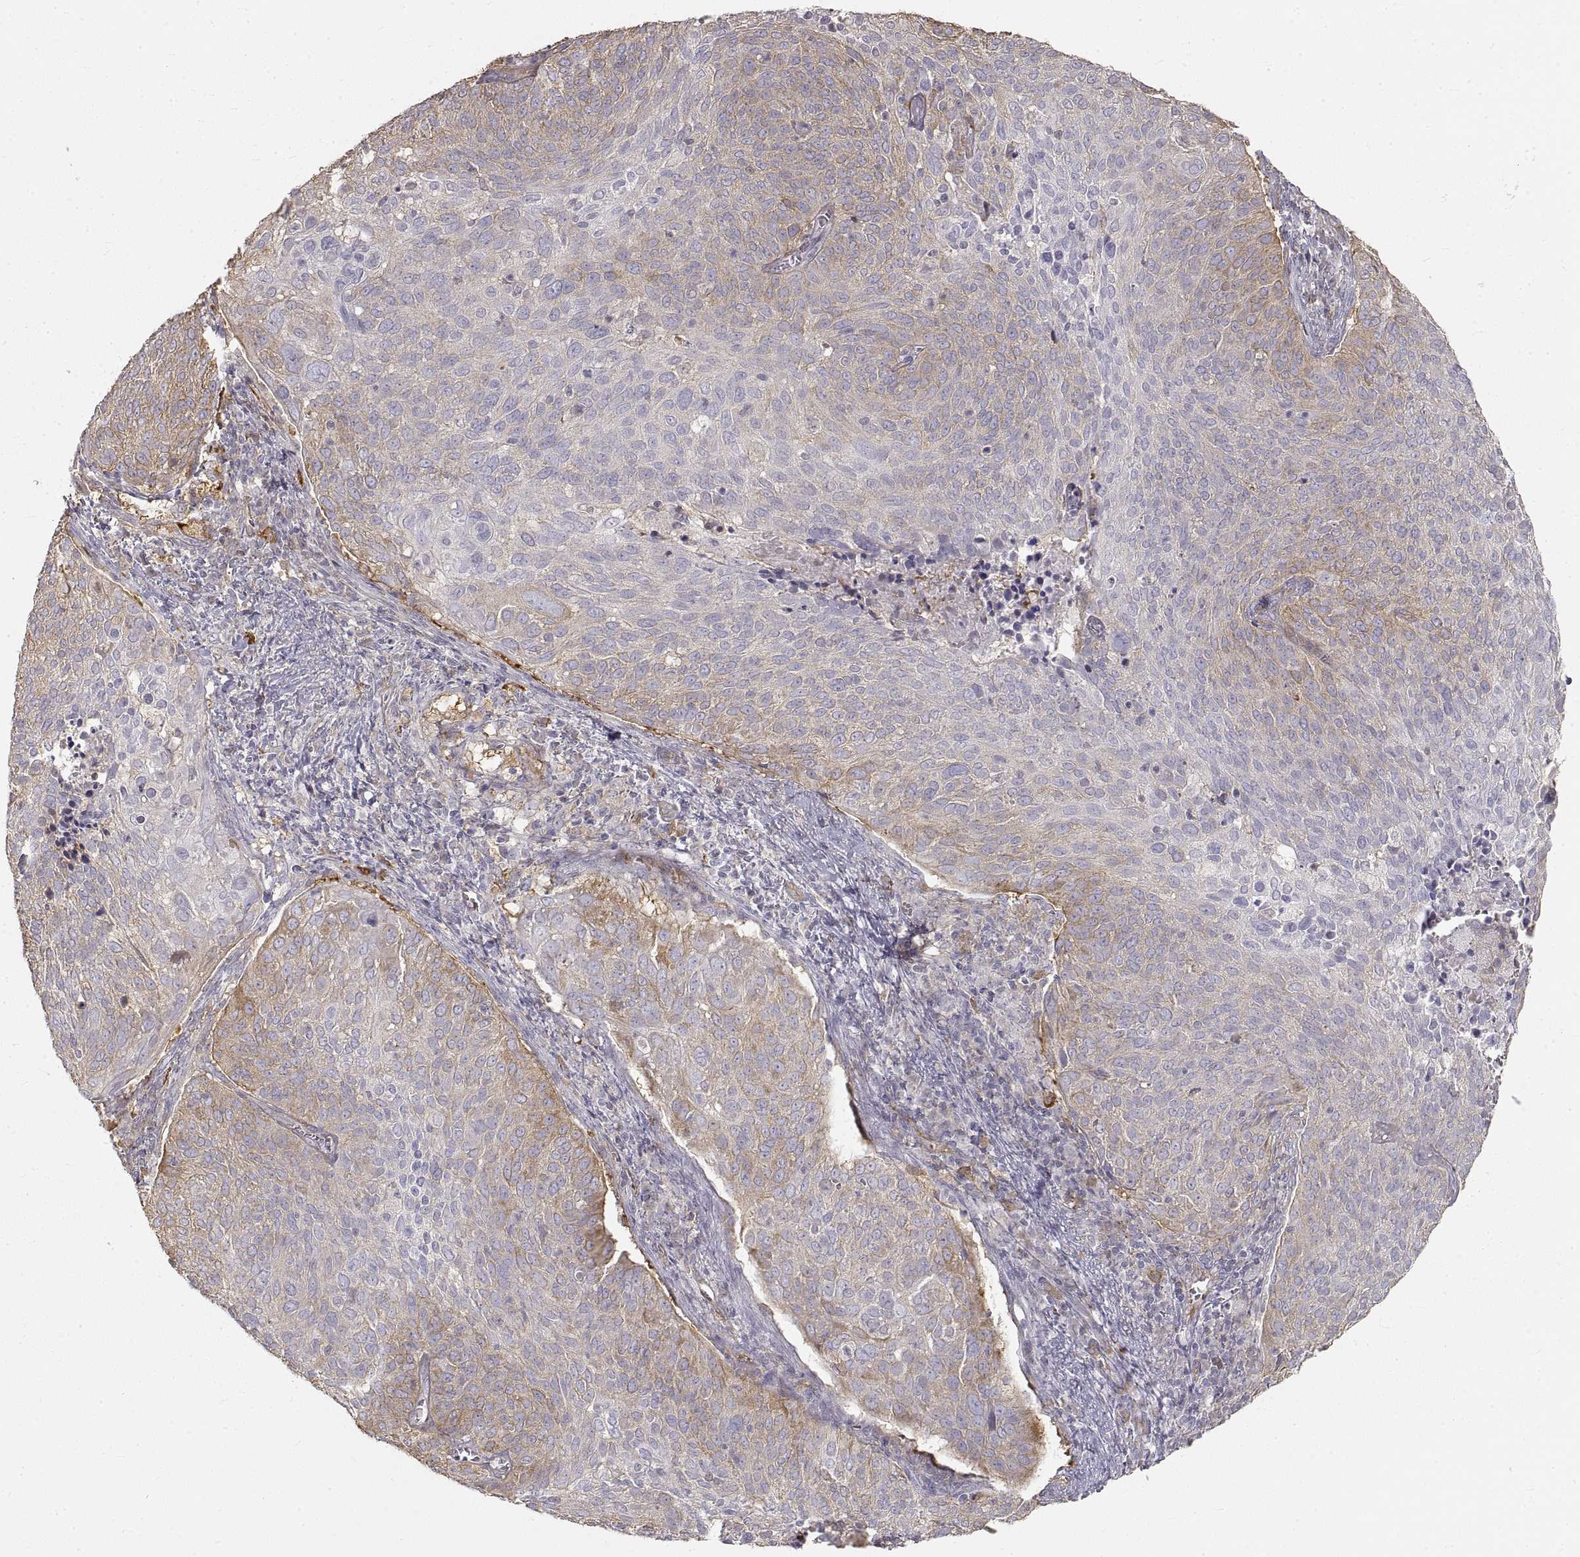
{"staining": {"intensity": "moderate", "quantity": "<25%", "location": "cytoplasmic/membranous"}, "tissue": "cervical cancer", "cell_type": "Tumor cells", "image_type": "cancer", "snomed": [{"axis": "morphology", "description": "Squamous cell carcinoma, NOS"}, {"axis": "topography", "description": "Cervix"}], "caption": "This histopathology image displays IHC staining of human cervical cancer, with low moderate cytoplasmic/membranous positivity in approximately <25% of tumor cells.", "gene": "HSP90AB1", "patient": {"sex": "female", "age": 39}}